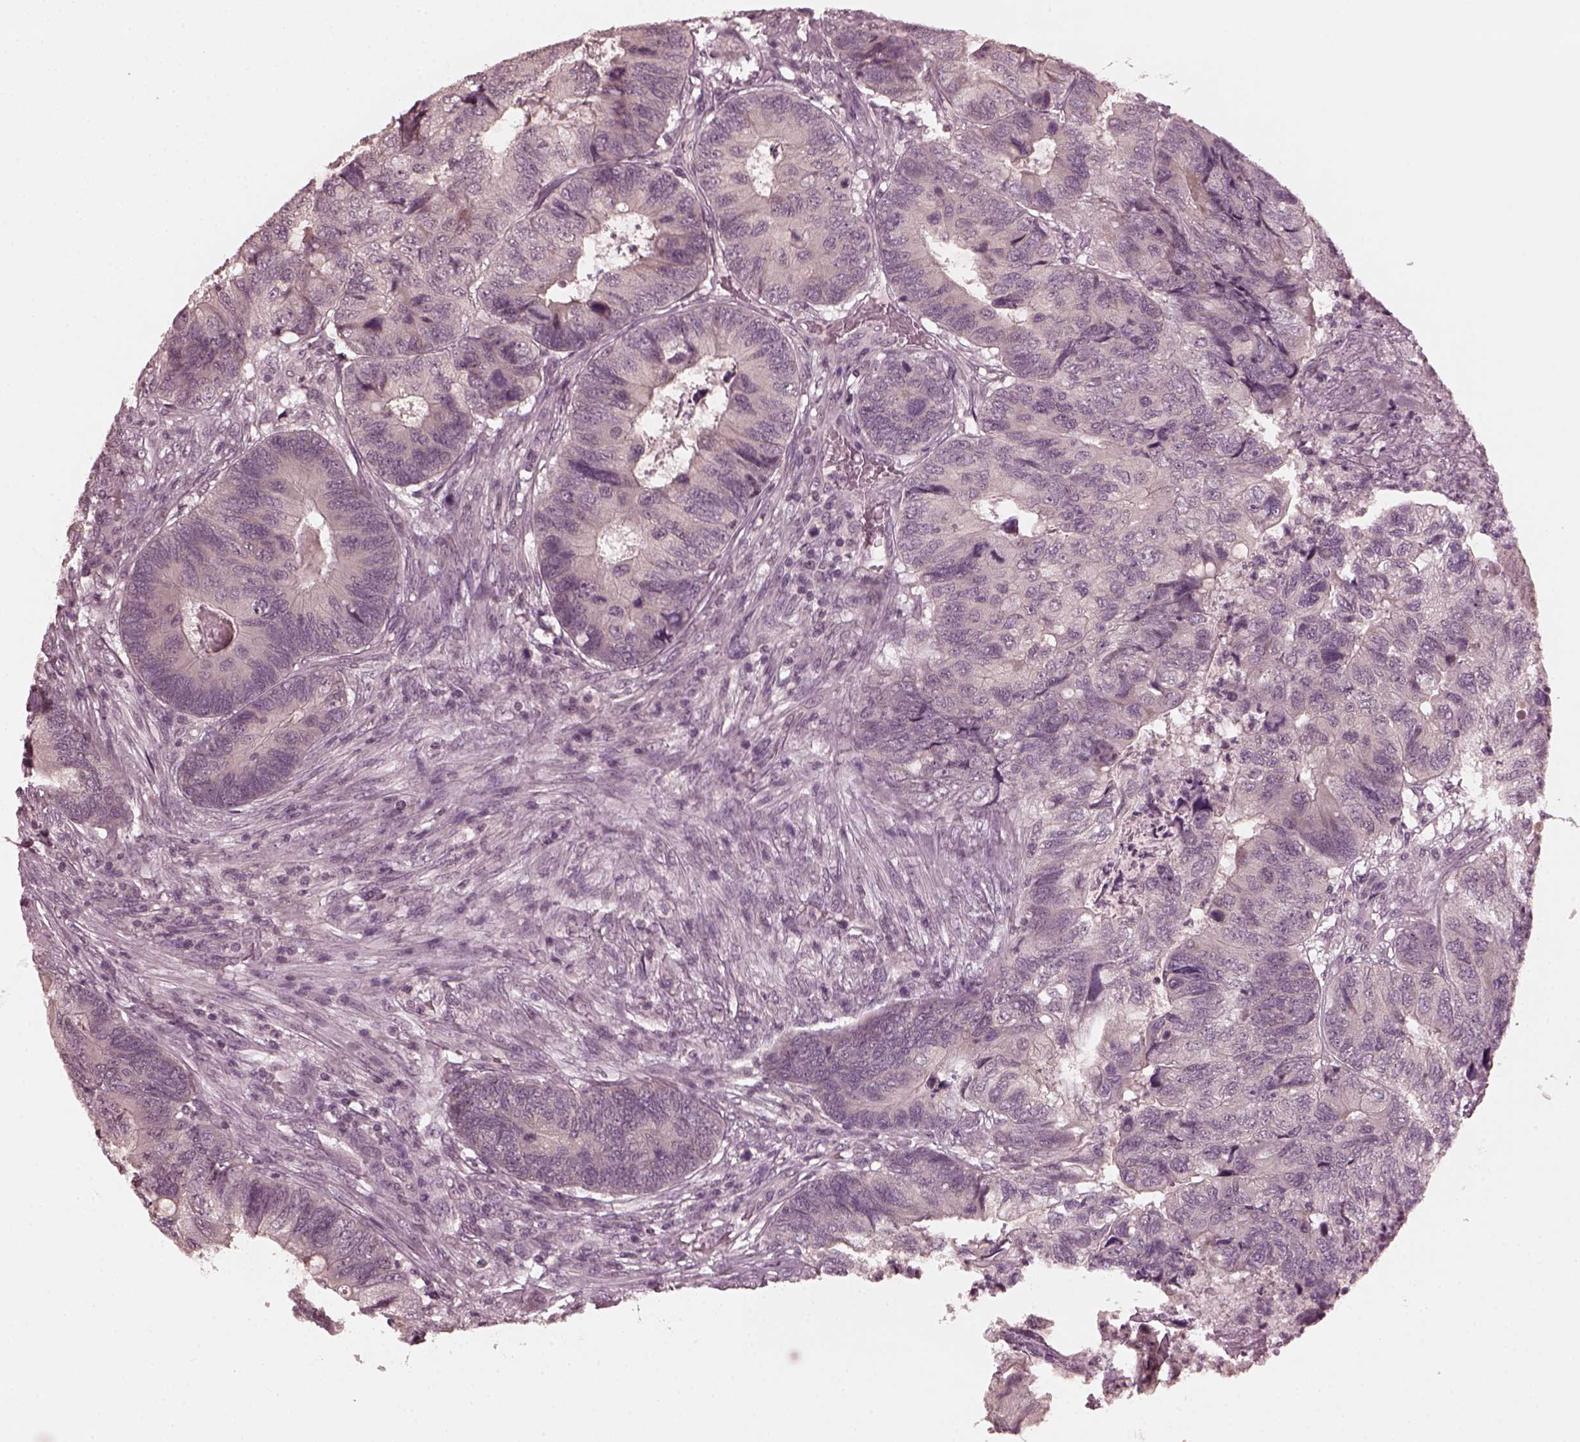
{"staining": {"intensity": "negative", "quantity": "none", "location": "none"}, "tissue": "colorectal cancer", "cell_type": "Tumor cells", "image_type": "cancer", "snomed": [{"axis": "morphology", "description": "Adenocarcinoma, NOS"}, {"axis": "topography", "description": "Colon"}], "caption": "The IHC photomicrograph has no significant expression in tumor cells of colorectal cancer (adenocarcinoma) tissue.", "gene": "RGS7", "patient": {"sex": "female", "age": 67}}